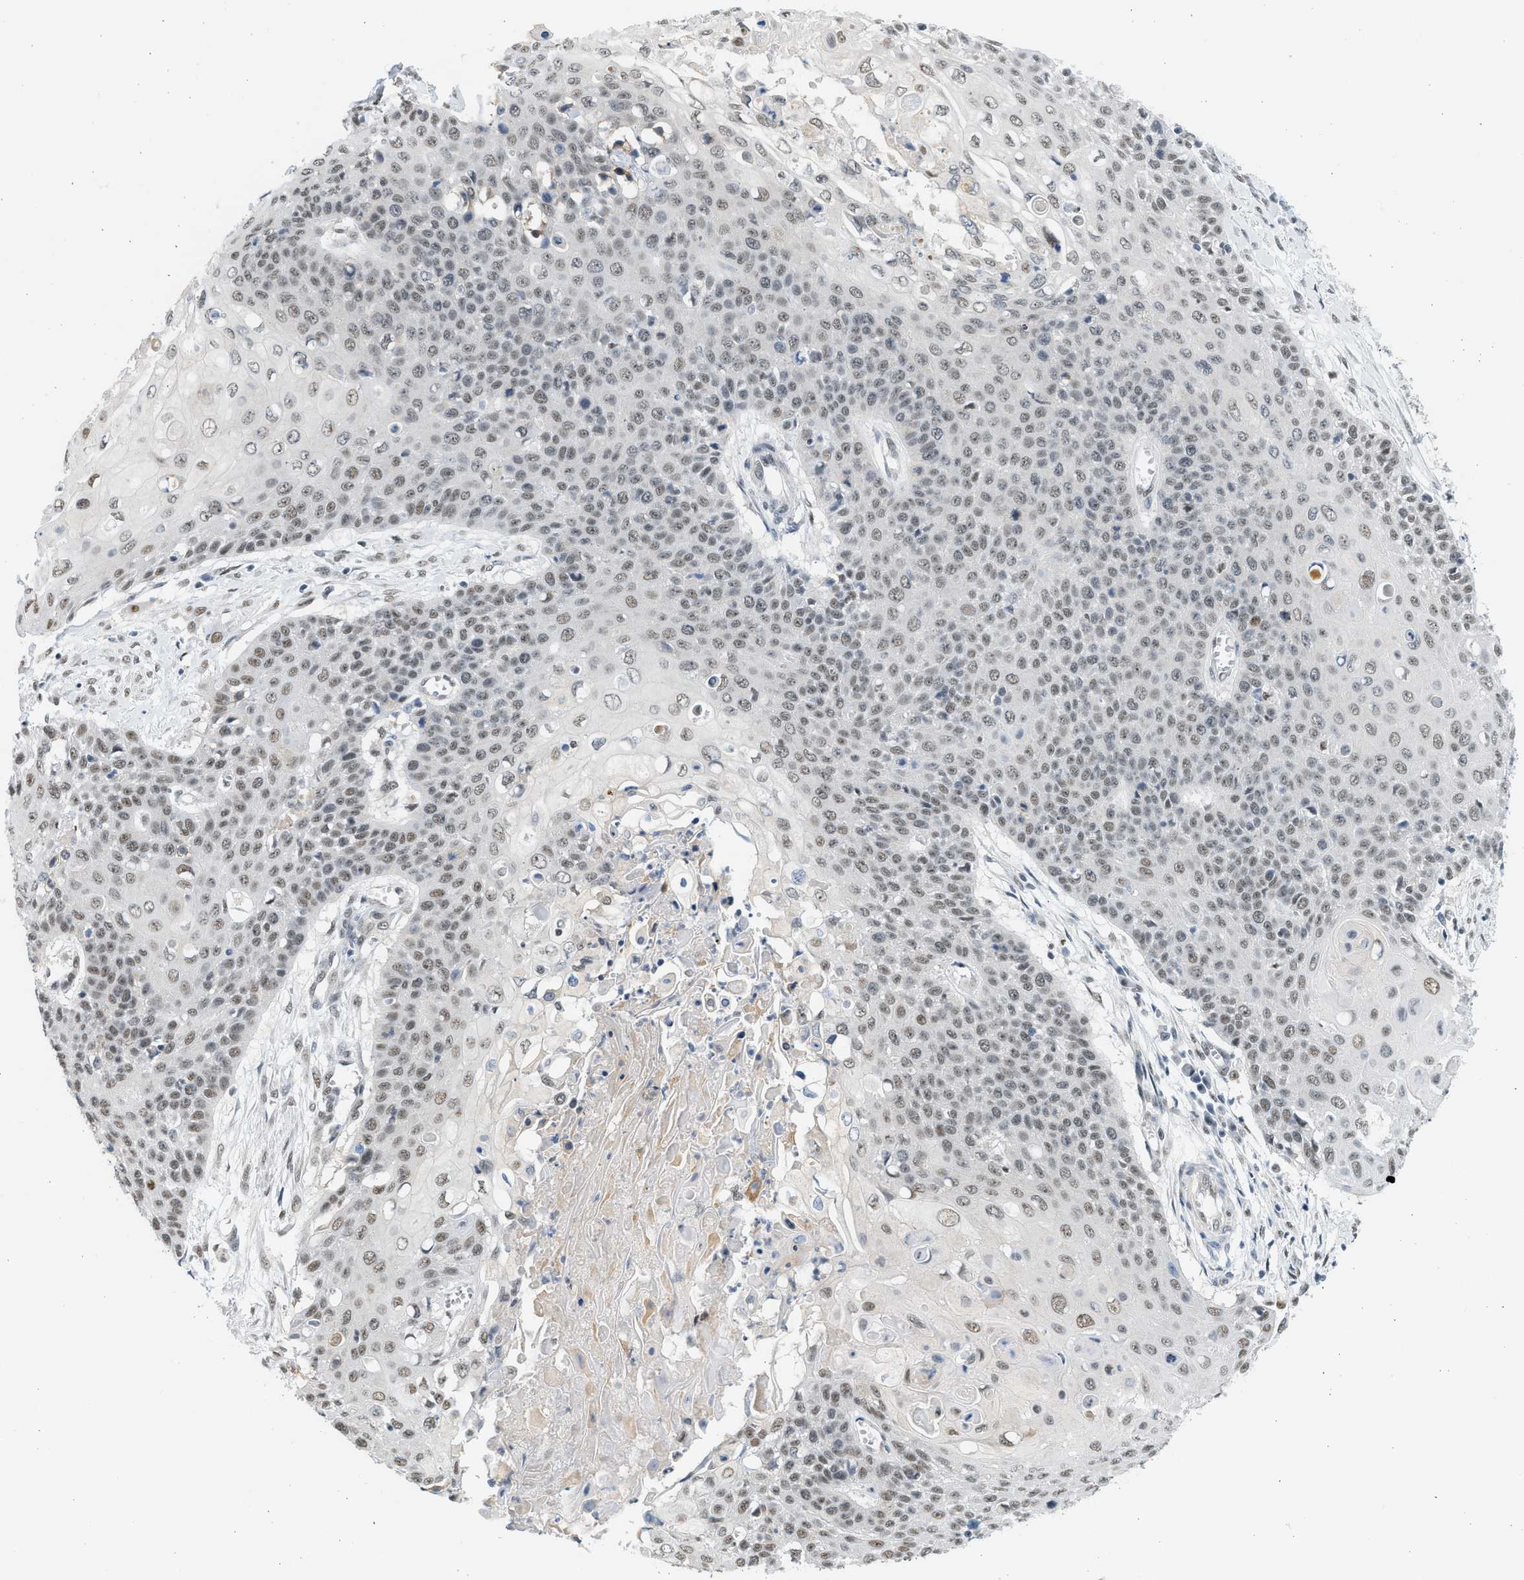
{"staining": {"intensity": "weak", "quantity": ">75%", "location": "nuclear"}, "tissue": "cervical cancer", "cell_type": "Tumor cells", "image_type": "cancer", "snomed": [{"axis": "morphology", "description": "Squamous cell carcinoma, NOS"}, {"axis": "topography", "description": "Cervix"}], "caption": "Tumor cells show low levels of weak nuclear expression in approximately >75% of cells in squamous cell carcinoma (cervical).", "gene": "HIPK1", "patient": {"sex": "female", "age": 39}}